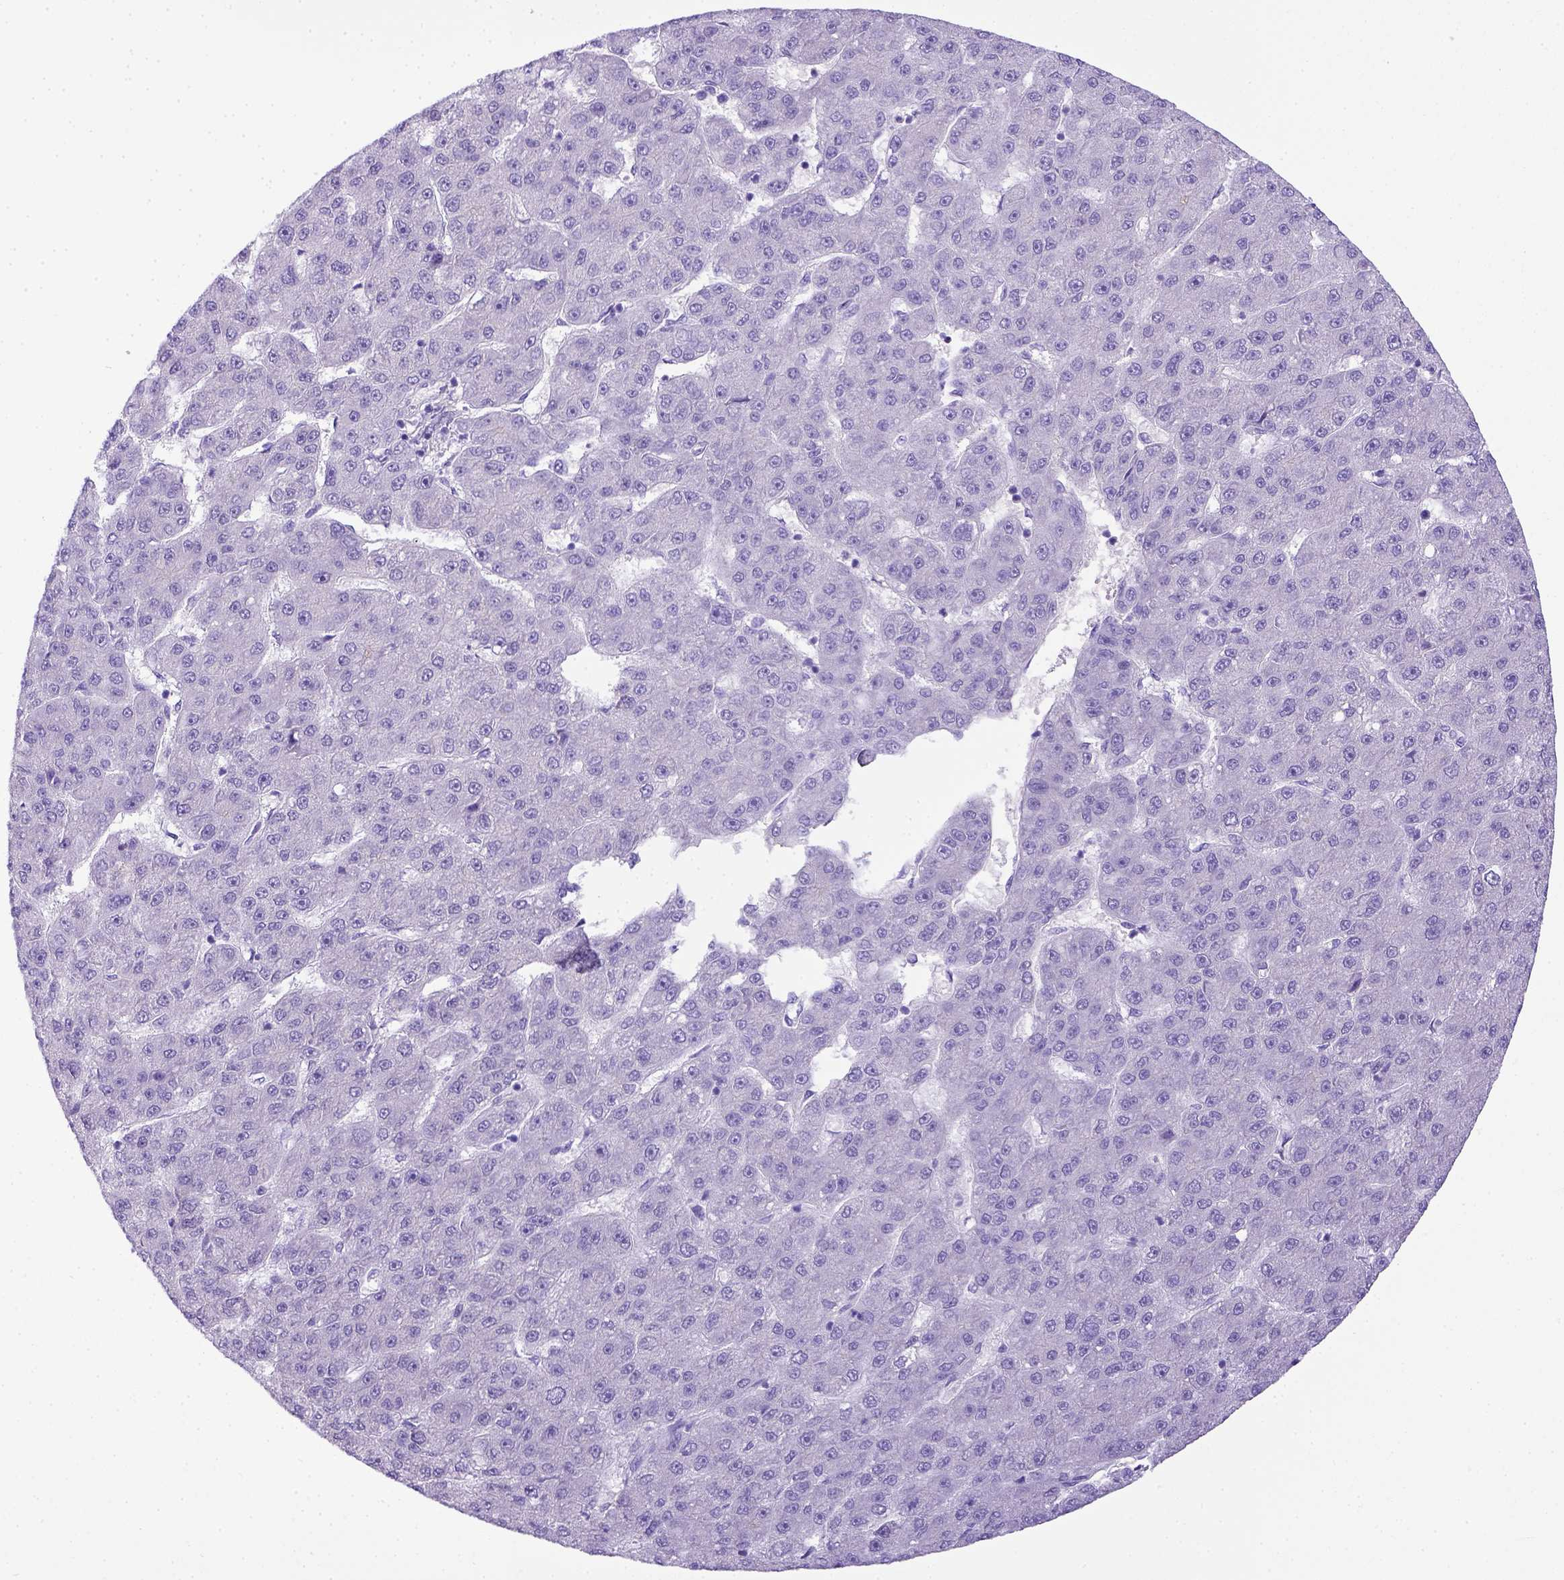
{"staining": {"intensity": "negative", "quantity": "none", "location": "none"}, "tissue": "liver cancer", "cell_type": "Tumor cells", "image_type": "cancer", "snomed": [{"axis": "morphology", "description": "Carcinoma, Hepatocellular, NOS"}, {"axis": "topography", "description": "Liver"}], "caption": "Immunohistochemistry (IHC) photomicrograph of hepatocellular carcinoma (liver) stained for a protein (brown), which exhibits no positivity in tumor cells.", "gene": "ITIH4", "patient": {"sex": "male", "age": 67}}